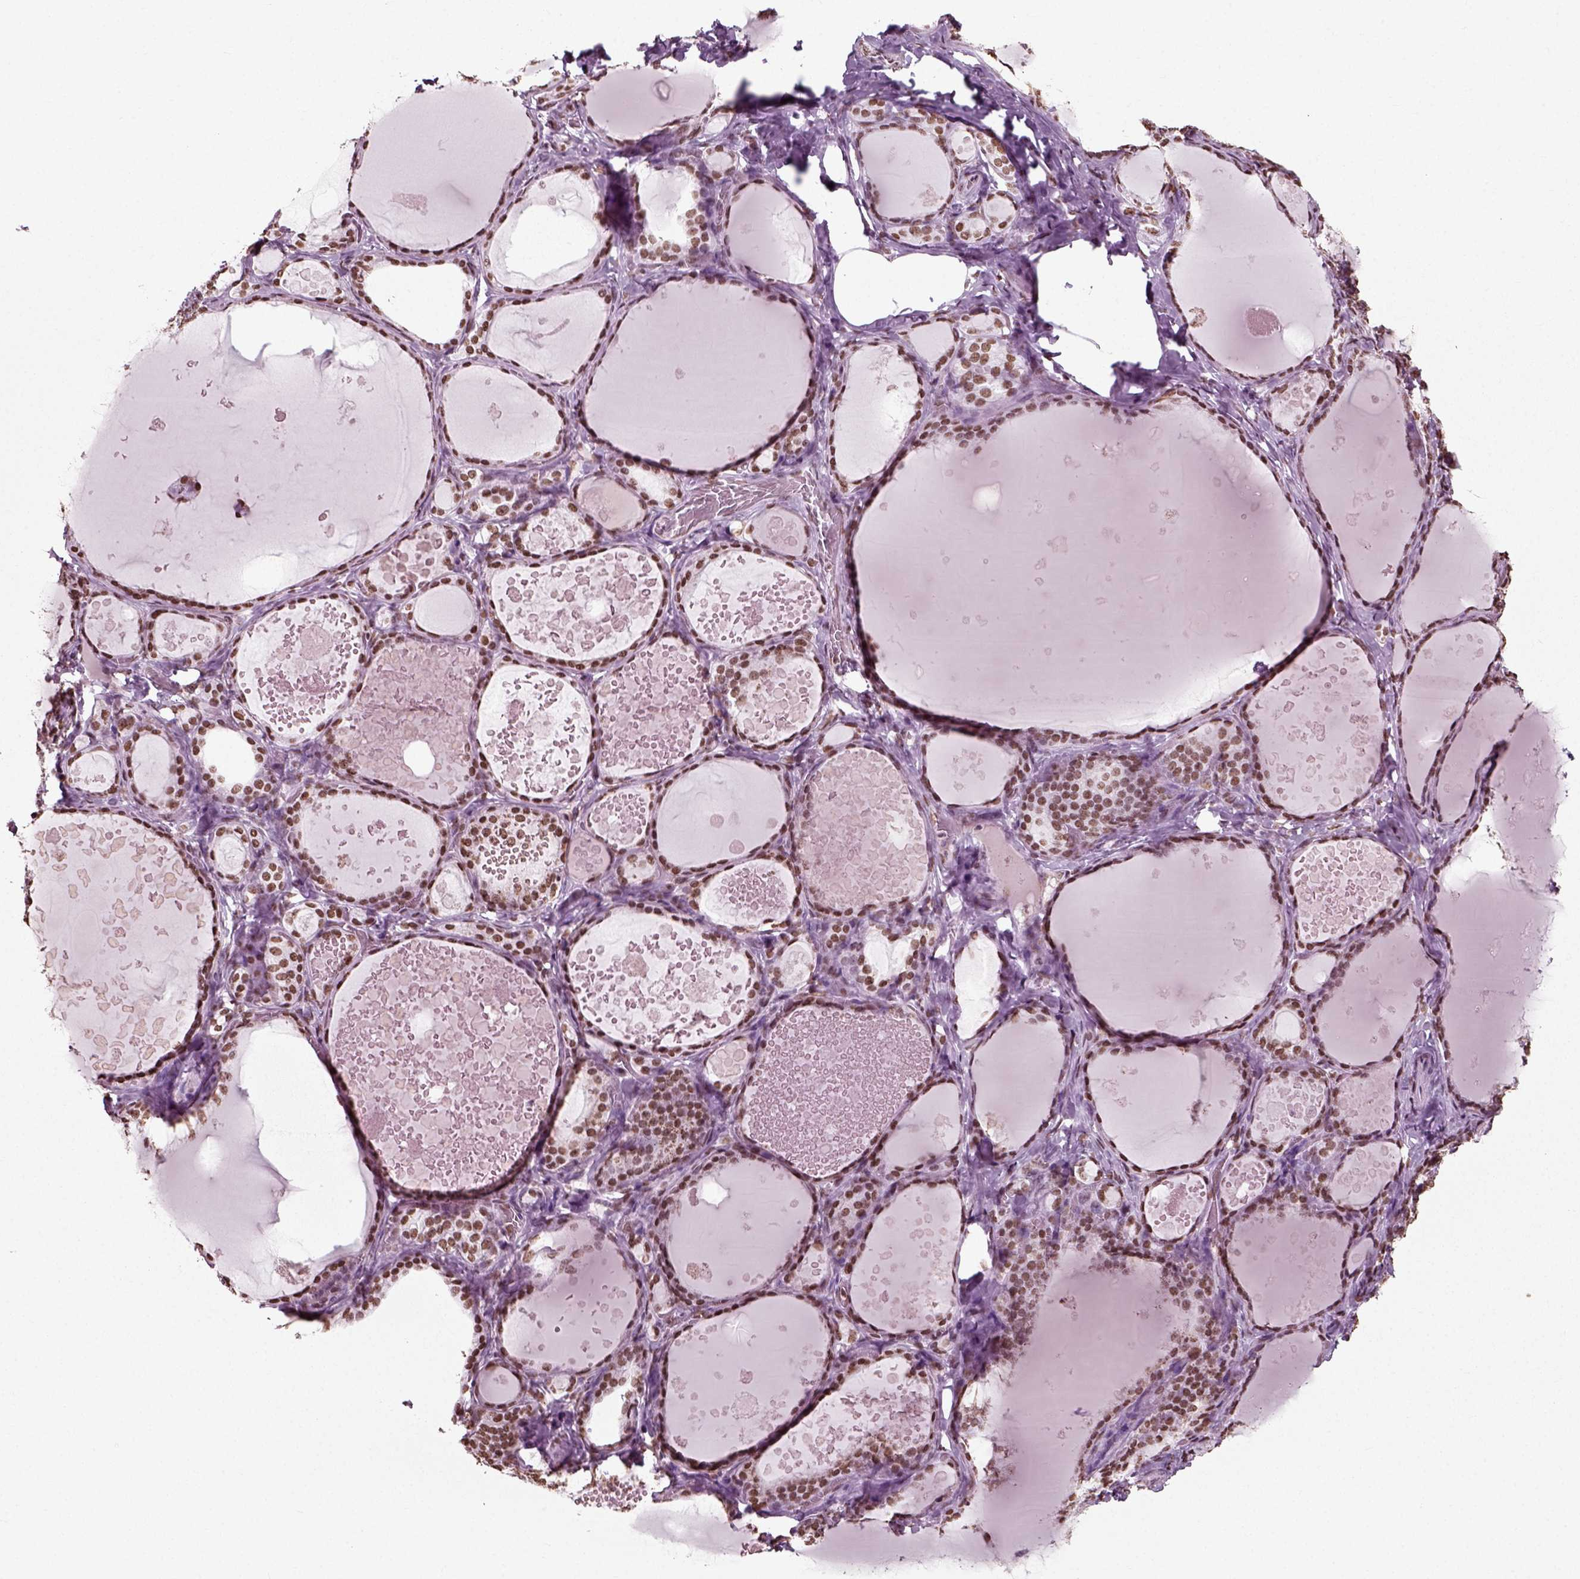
{"staining": {"intensity": "moderate", "quantity": ">75%", "location": "nuclear"}, "tissue": "thyroid gland", "cell_type": "Glandular cells", "image_type": "normal", "snomed": [{"axis": "morphology", "description": "Normal tissue, NOS"}, {"axis": "topography", "description": "Thyroid gland"}], "caption": "Unremarkable thyroid gland was stained to show a protein in brown. There is medium levels of moderate nuclear staining in approximately >75% of glandular cells.", "gene": "POLR1H", "patient": {"sex": "female", "age": 56}}